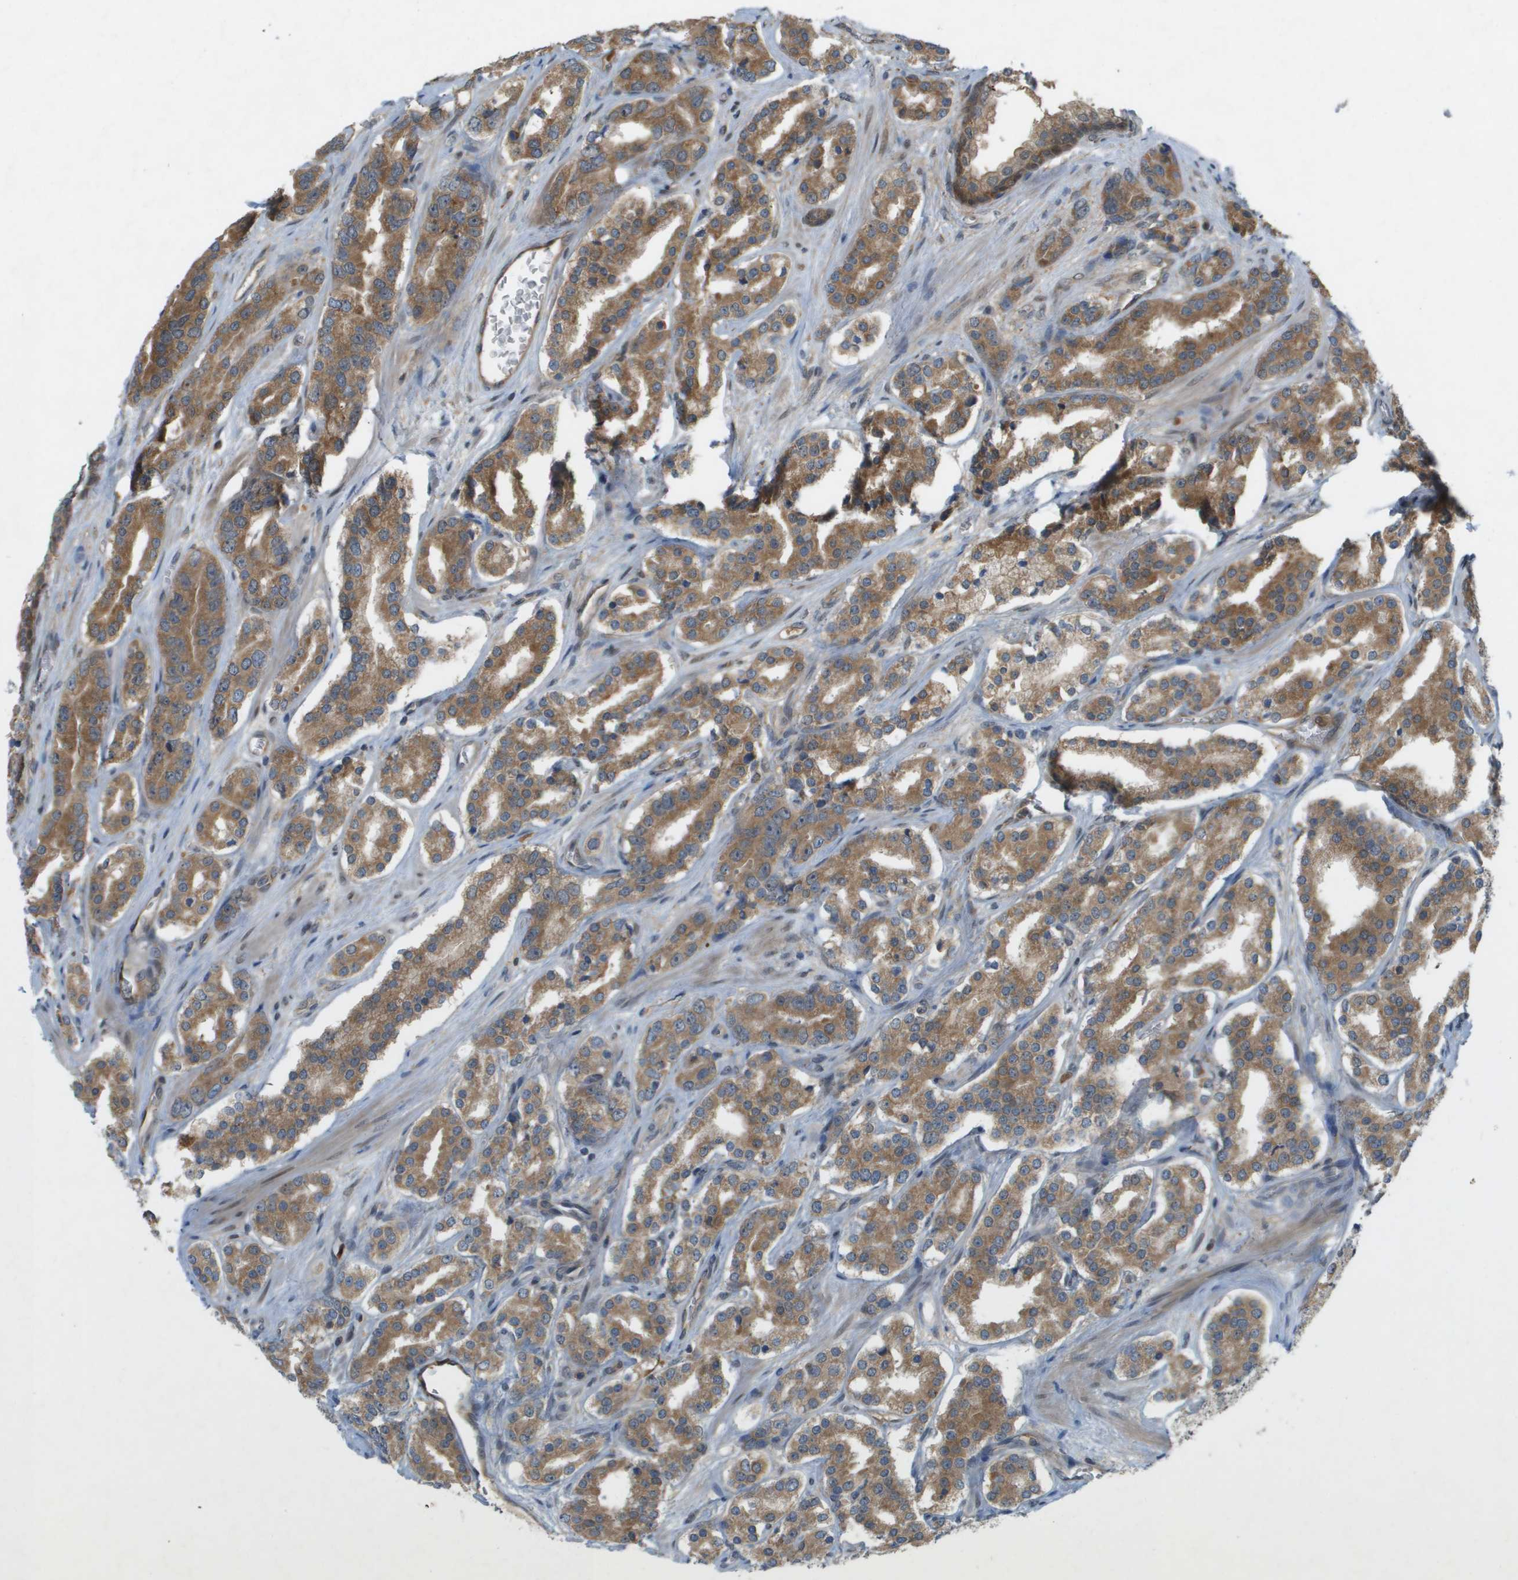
{"staining": {"intensity": "moderate", "quantity": ">75%", "location": "cytoplasmic/membranous"}, "tissue": "prostate cancer", "cell_type": "Tumor cells", "image_type": "cancer", "snomed": [{"axis": "morphology", "description": "Adenocarcinoma, High grade"}, {"axis": "topography", "description": "Prostate"}], "caption": "Immunohistochemistry (IHC) of human high-grade adenocarcinoma (prostate) reveals medium levels of moderate cytoplasmic/membranous staining in about >75% of tumor cells.", "gene": "PALD1", "patient": {"sex": "male", "age": 60}}